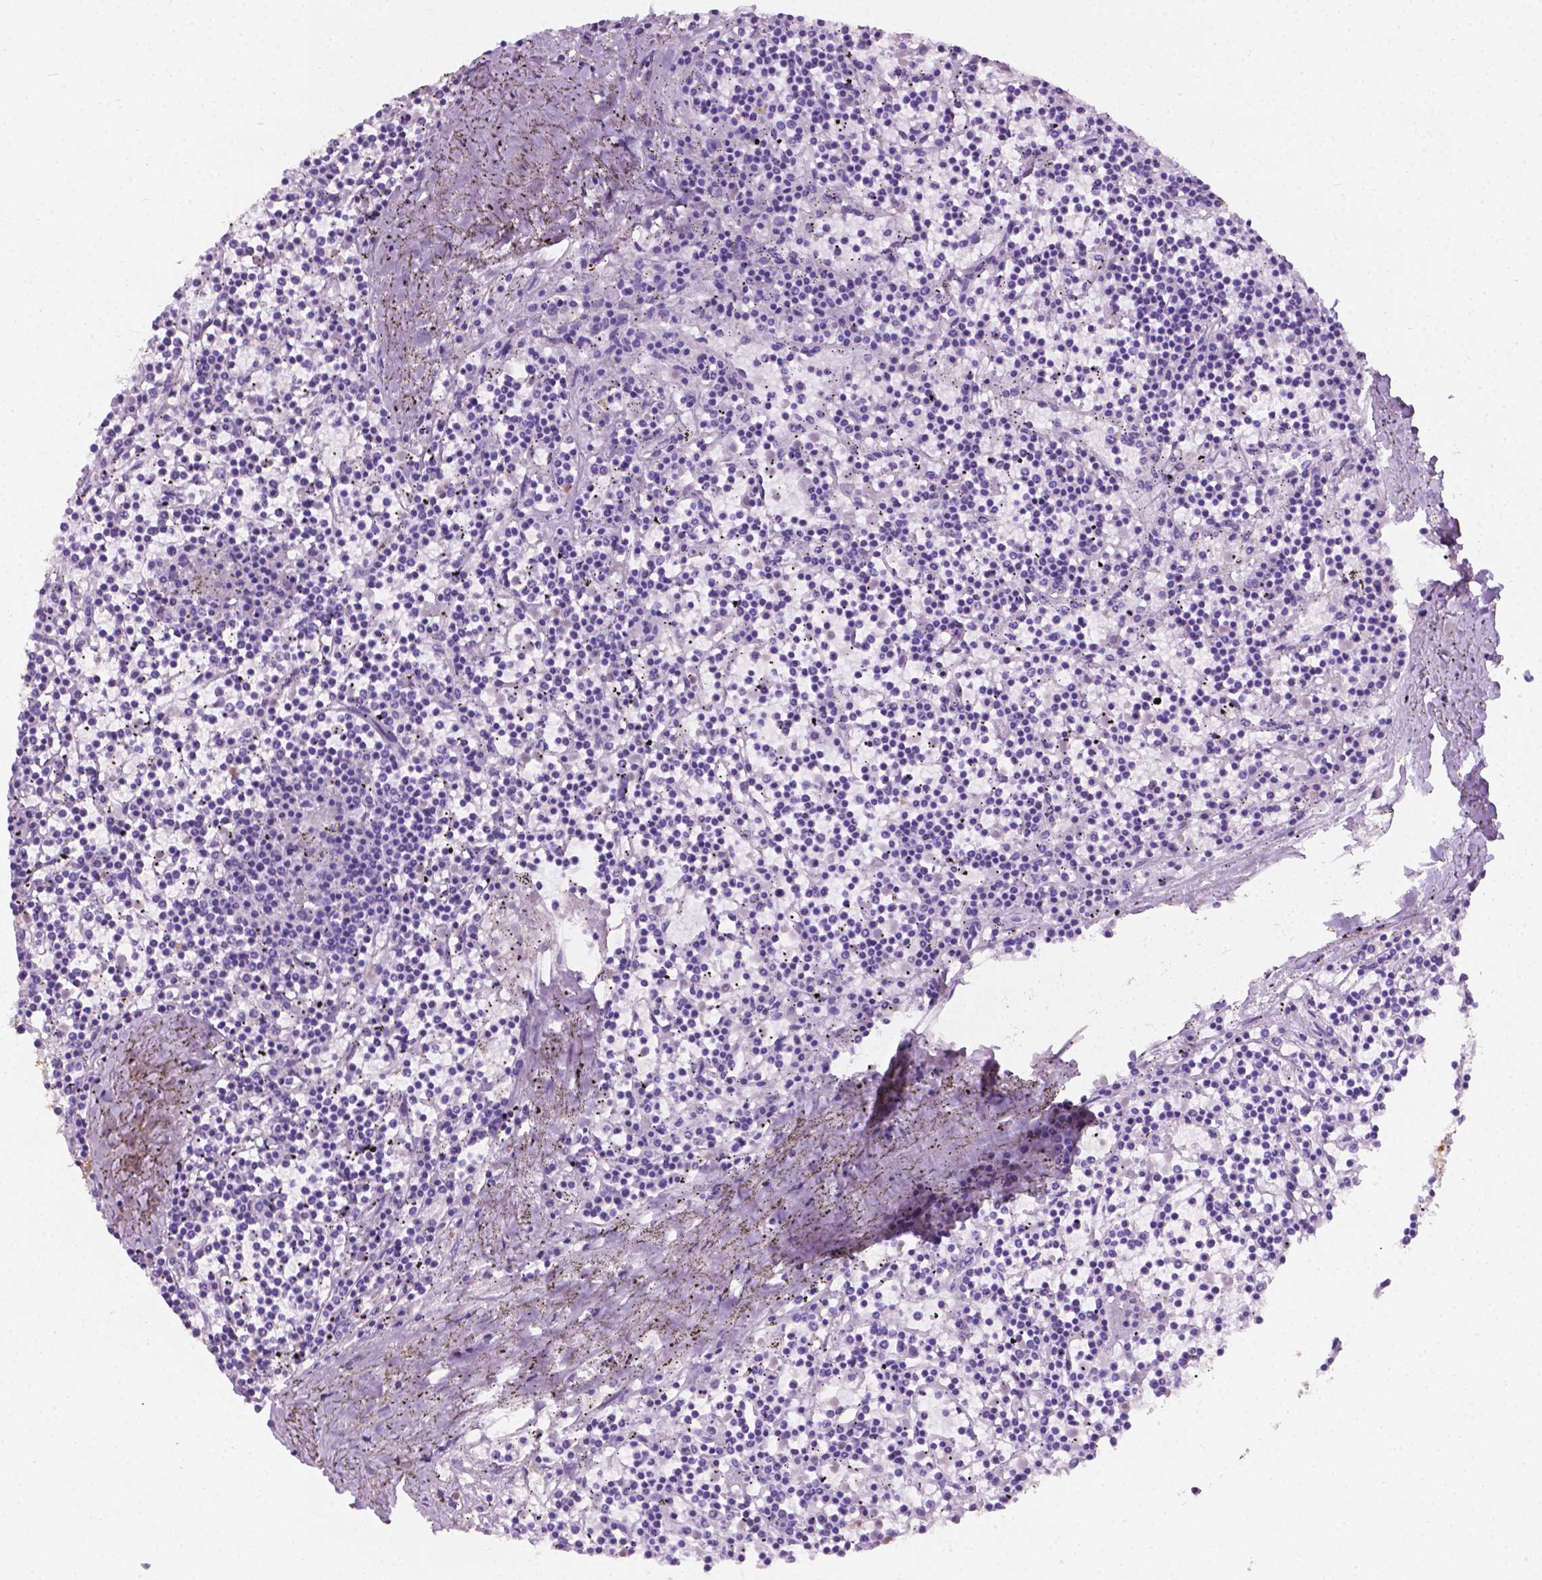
{"staining": {"intensity": "negative", "quantity": "none", "location": "none"}, "tissue": "lymphoma", "cell_type": "Tumor cells", "image_type": "cancer", "snomed": [{"axis": "morphology", "description": "Malignant lymphoma, non-Hodgkin's type, Low grade"}, {"axis": "topography", "description": "Spleen"}], "caption": "DAB immunohistochemical staining of lymphoma shows no significant positivity in tumor cells. (Stains: DAB (3,3'-diaminobenzidine) IHC with hematoxylin counter stain, Microscopy: brightfield microscopy at high magnification).", "gene": "GNAO1", "patient": {"sex": "female", "age": 19}}